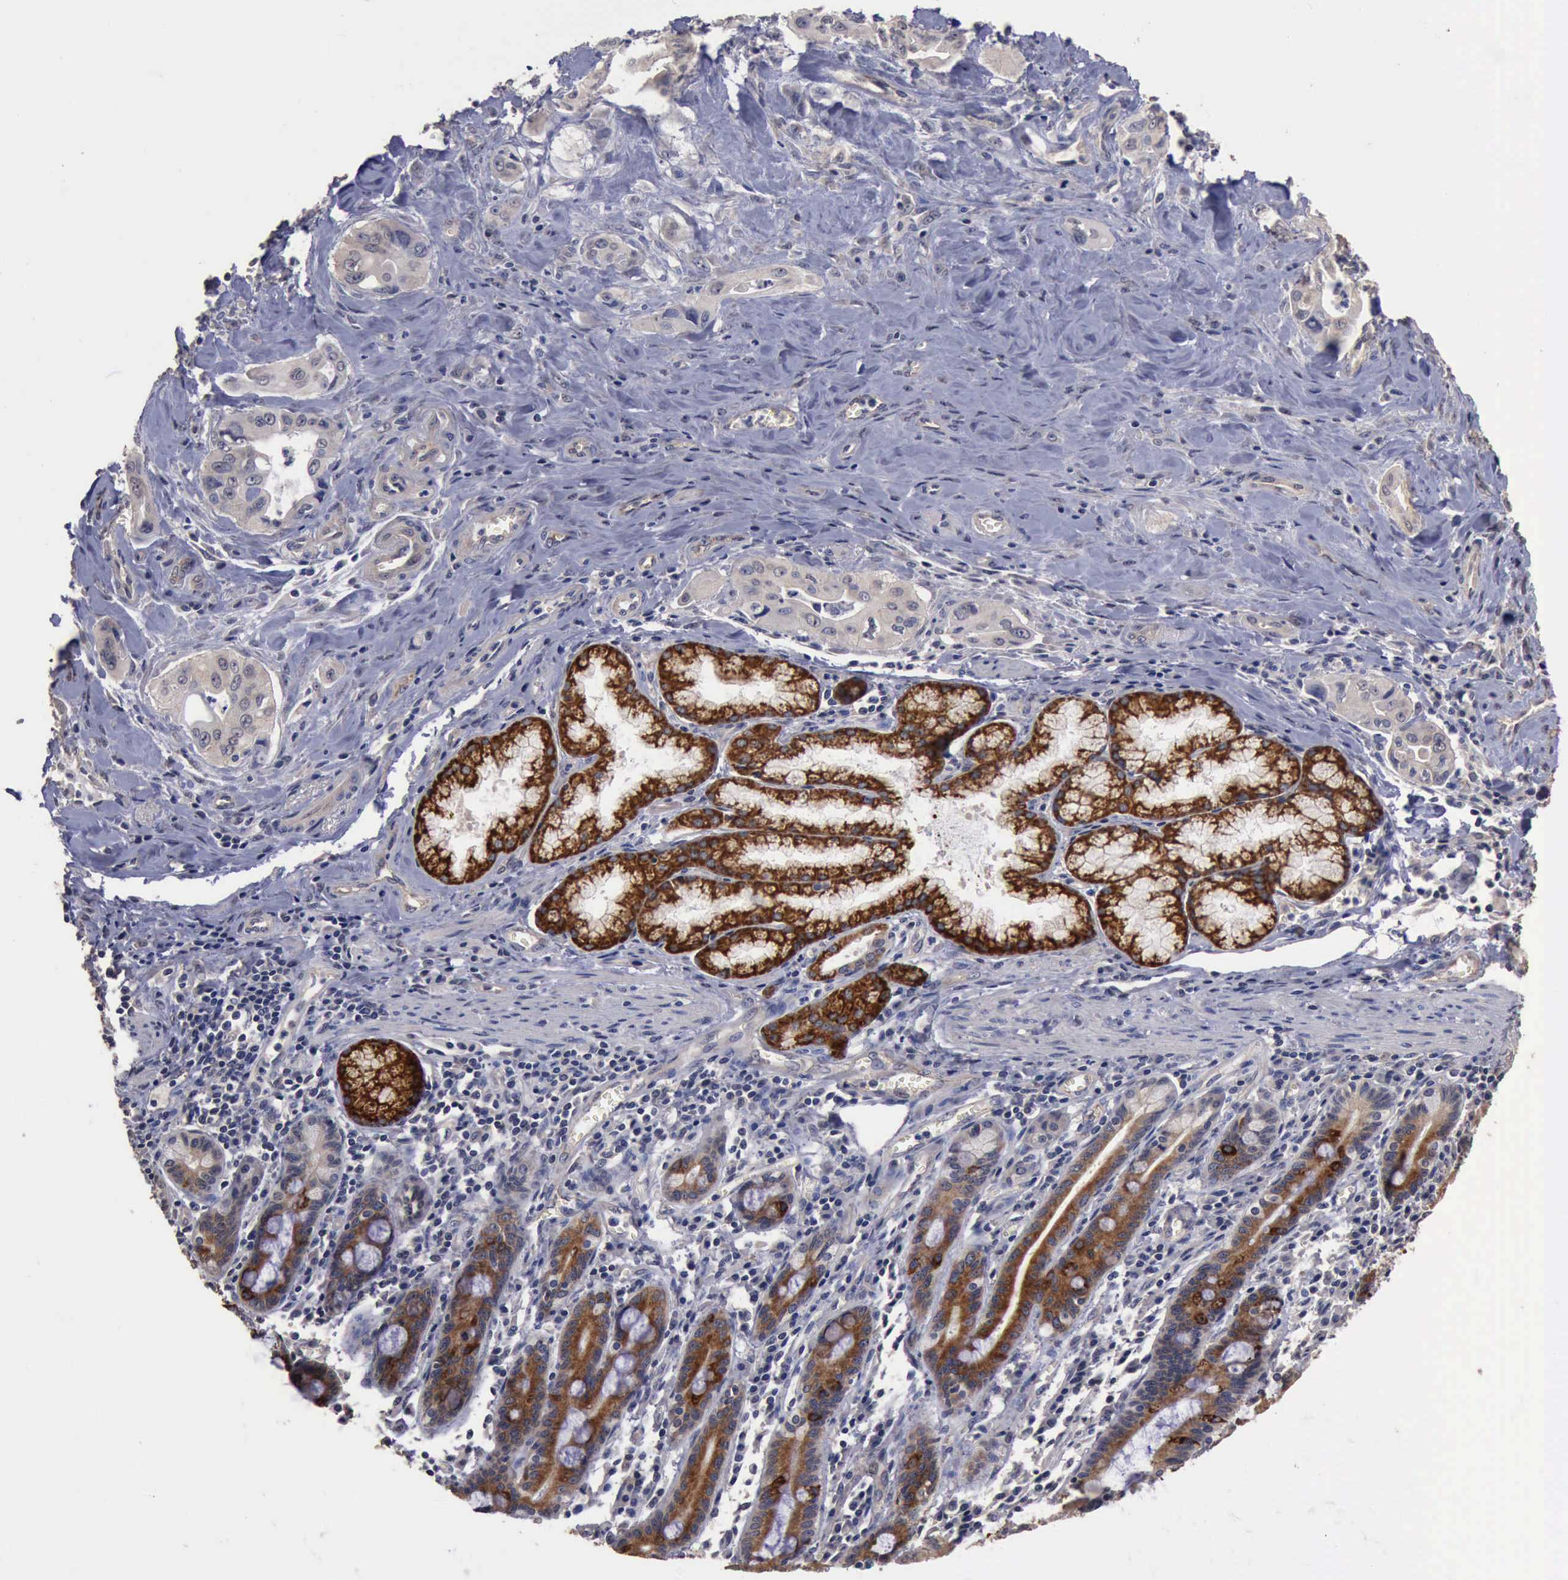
{"staining": {"intensity": "negative", "quantity": "none", "location": "none"}, "tissue": "pancreatic cancer", "cell_type": "Tumor cells", "image_type": "cancer", "snomed": [{"axis": "morphology", "description": "Adenocarcinoma, NOS"}, {"axis": "topography", "description": "Pancreas"}], "caption": "Pancreatic cancer (adenocarcinoma) was stained to show a protein in brown. There is no significant staining in tumor cells.", "gene": "CRKL", "patient": {"sex": "male", "age": 77}}